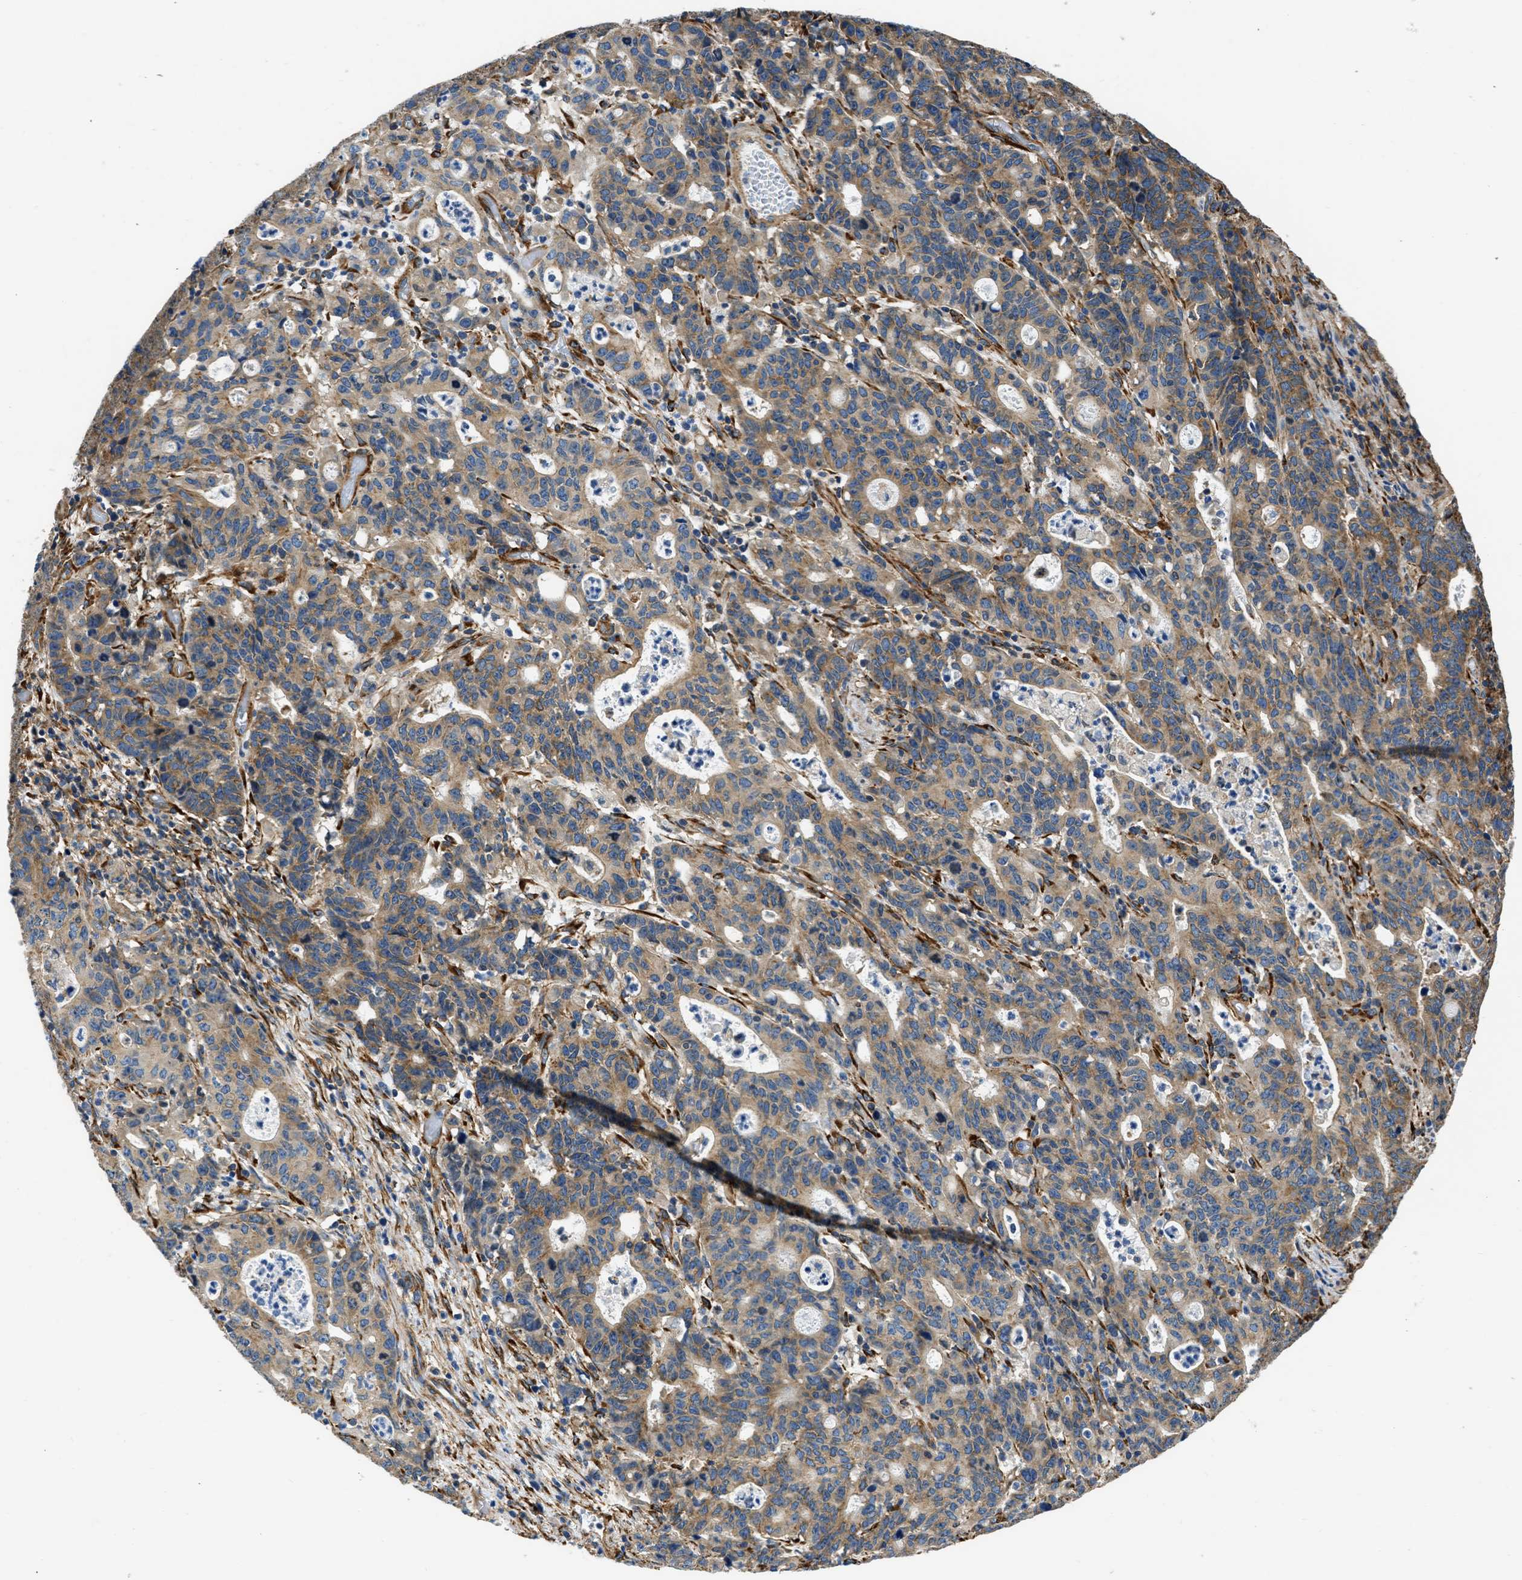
{"staining": {"intensity": "moderate", "quantity": ">75%", "location": "cytoplasmic/membranous"}, "tissue": "stomach cancer", "cell_type": "Tumor cells", "image_type": "cancer", "snomed": [{"axis": "morphology", "description": "Adenocarcinoma, NOS"}, {"axis": "topography", "description": "Stomach, upper"}], "caption": "Moderate cytoplasmic/membranous protein positivity is identified in about >75% of tumor cells in adenocarcinoma (stomach).", "gene": "SEPTIN2", "patient": {"sex": "male", "age": 69}}